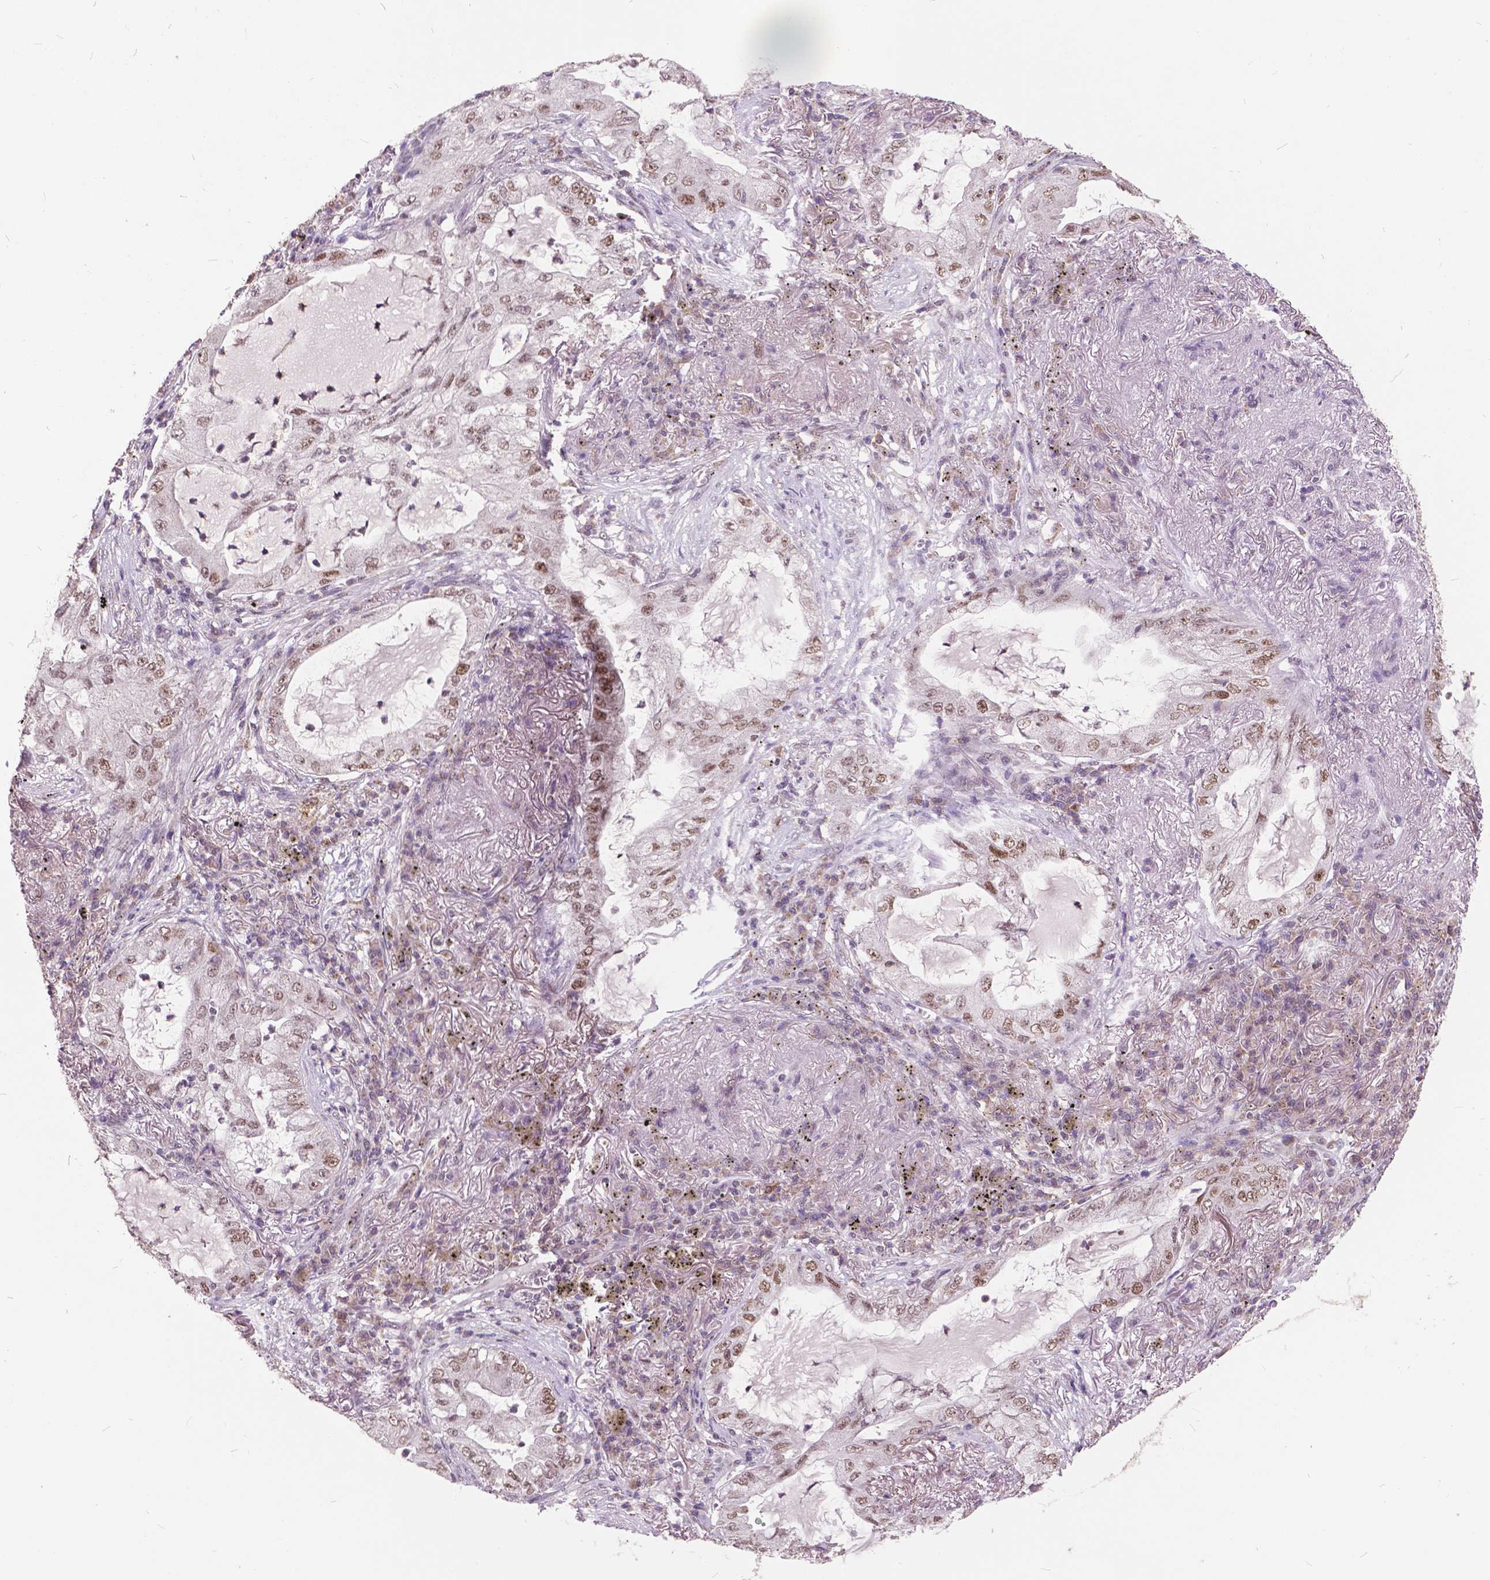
{"staining": {"intensity": "moderate", "quantity": "<25%", "location": "nuclear"}, "tissue": "lung cancer", "cell_type": "Tumor cells", "image_type": "cancer", "snomed": [{"axis": "morphology", "description": "Adenocarcinoma, NOS"}, {"axis": "topography", "description": "Lung"}], "caption": "Moderate nuclear protein staining is appreciated in about <25% of tumor cells in lung cancer.", "gene": "MSH2", "patient": {"sex": "female", "age": 73}}